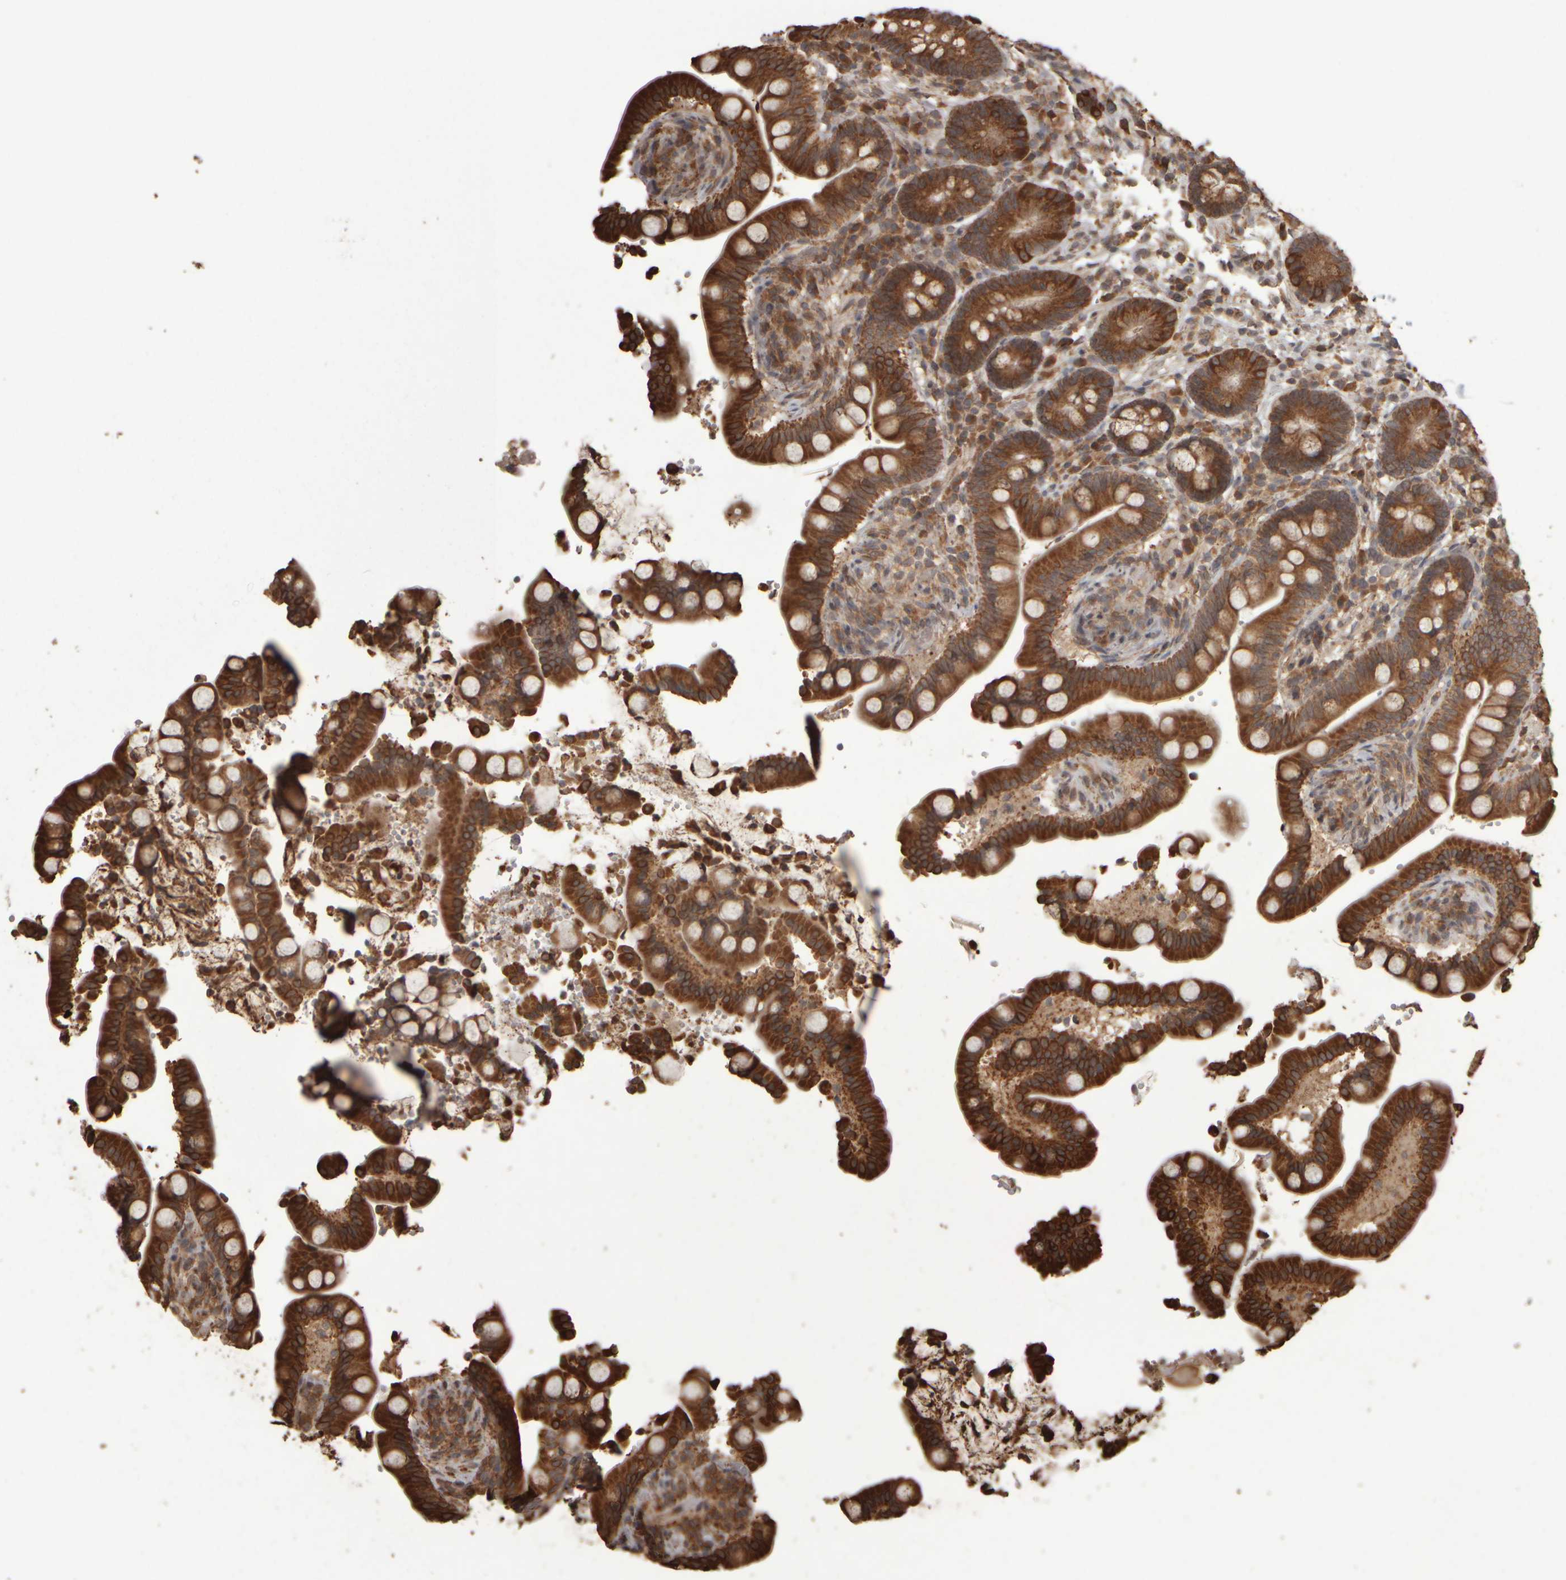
{"staining": {"intensity": "moderate", "quantity": ">75%", "location": "cytoplasmic/membranous"}, "tissue": "colon", "cell_type": "Endothelial cells", "image_type": "normal", "snomed": [{"axis": "morphology", "description": "Normal tissue, NOS"}, {"axis": "topography", "description": "Smooth muscle"}, {"axis": "topography", "description": "Colon"}], "caption": "About >75% of endothelial cells in normal colon reveal moderate cytoplasmic/membranous protein staining as visualized by brown immunohistochemical staining.", "gene": "AGBL3", "patient": {"sex": "male", "age": 73}}